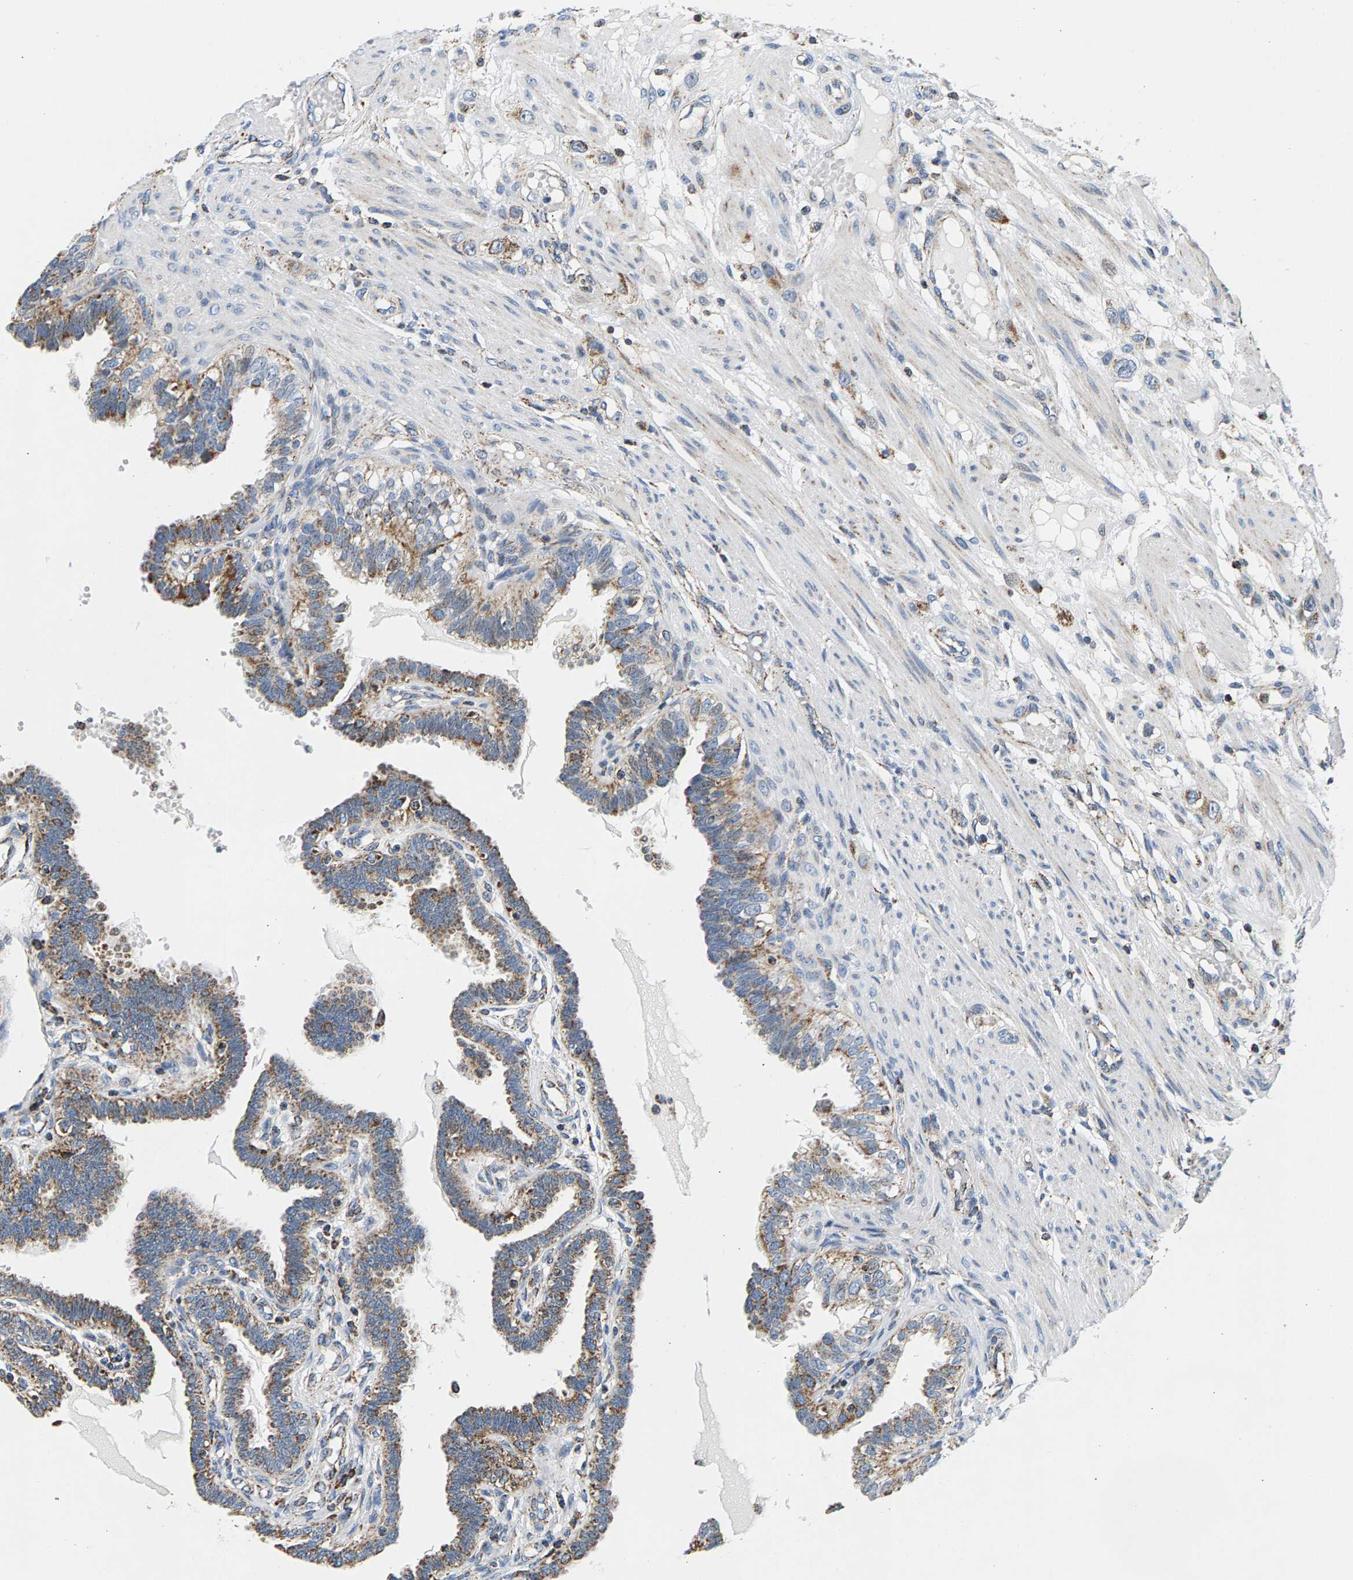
{"staining": {"intensity": "moderate", "quantity": ">75%", "location": "cytoplasmic/membranous"}, "tissue": "fallopian tube", "cell_type": "Glandular cells", "image_type": "normal", "snomed": [{"axis": "morphology", "description": "Normal tissue, NOS"}, {"axis": "topography", "description": "Fallopian tube"}, {"axis": "topography", "description": "Placenta"}], "caption": "Immunohistochemistry (IHC) of benign human fallopian tube shows medium levels of moderate cytoplasmic/membranous staining in about >75% of glandular cells. Using DAB (3,3'-diaminobenzidine) (brown) and hematoxylin (blue) stains, captured at high magnification using brightfield microscopy.", "gene": "PDE1A", "patient": {"sex": "female", "age": 34}}